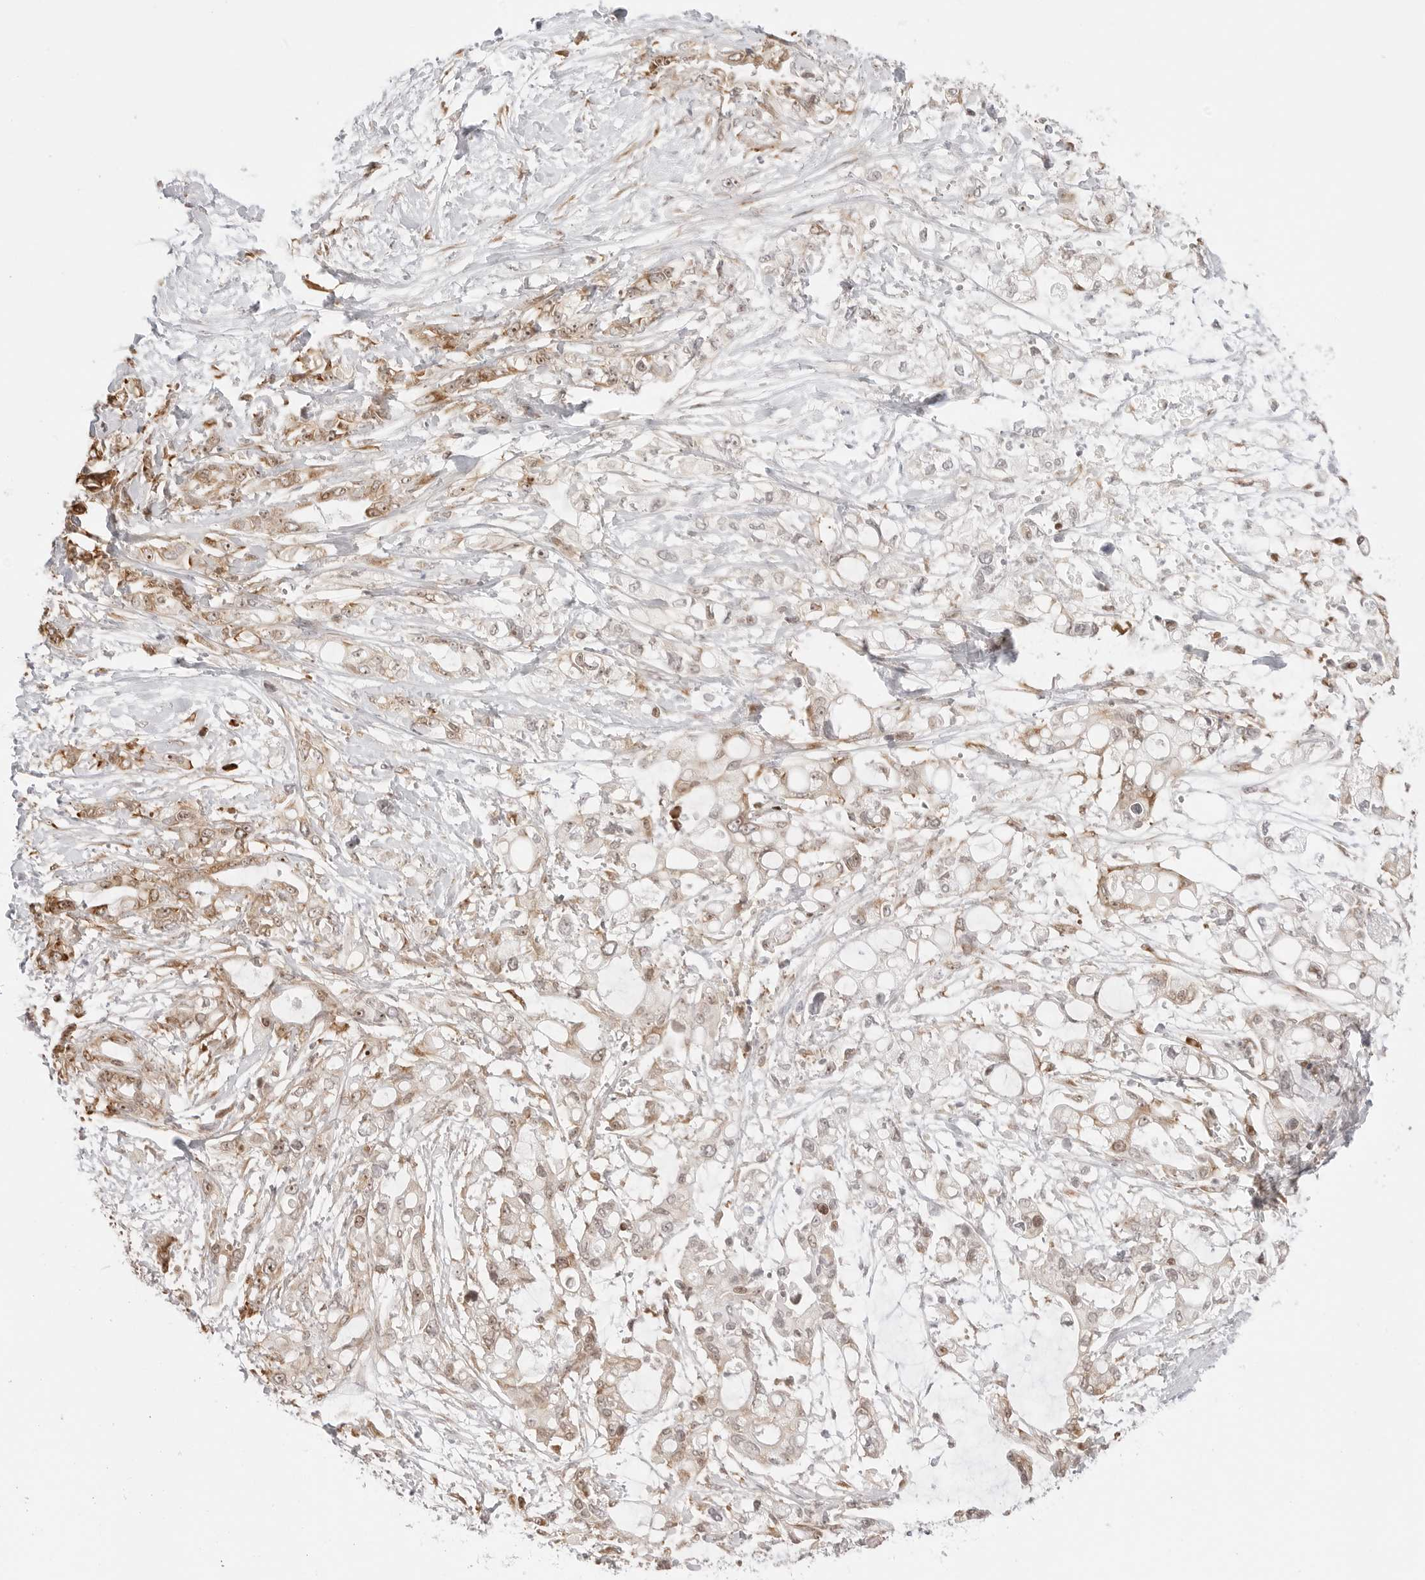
{"staining": {"intensity": "weak", "quantity": ">75%", "location": "cytoplasmic/membranous,nuclear"}, "tissue": "pancreatic cancer", "cell_type": "Tumor cells", "image_type": "cancer", "snomed": [{"axis": "morphology", "description": "Adenocarcinoma, NOS"}, {"axis": "topography", "description": "Pancreas"}], "caption": "High-magnification brightfield microscopy of pancreatic cancer stained with DAB (brown) and counterstained with hematoxylin (blue). tumor cells exhibit weak cytoplasmic/membranous and nuclear expression is present in approximately>75% of cells.", "gene": "FKBP14", "patient": {"sex": "male", "age": 68}}